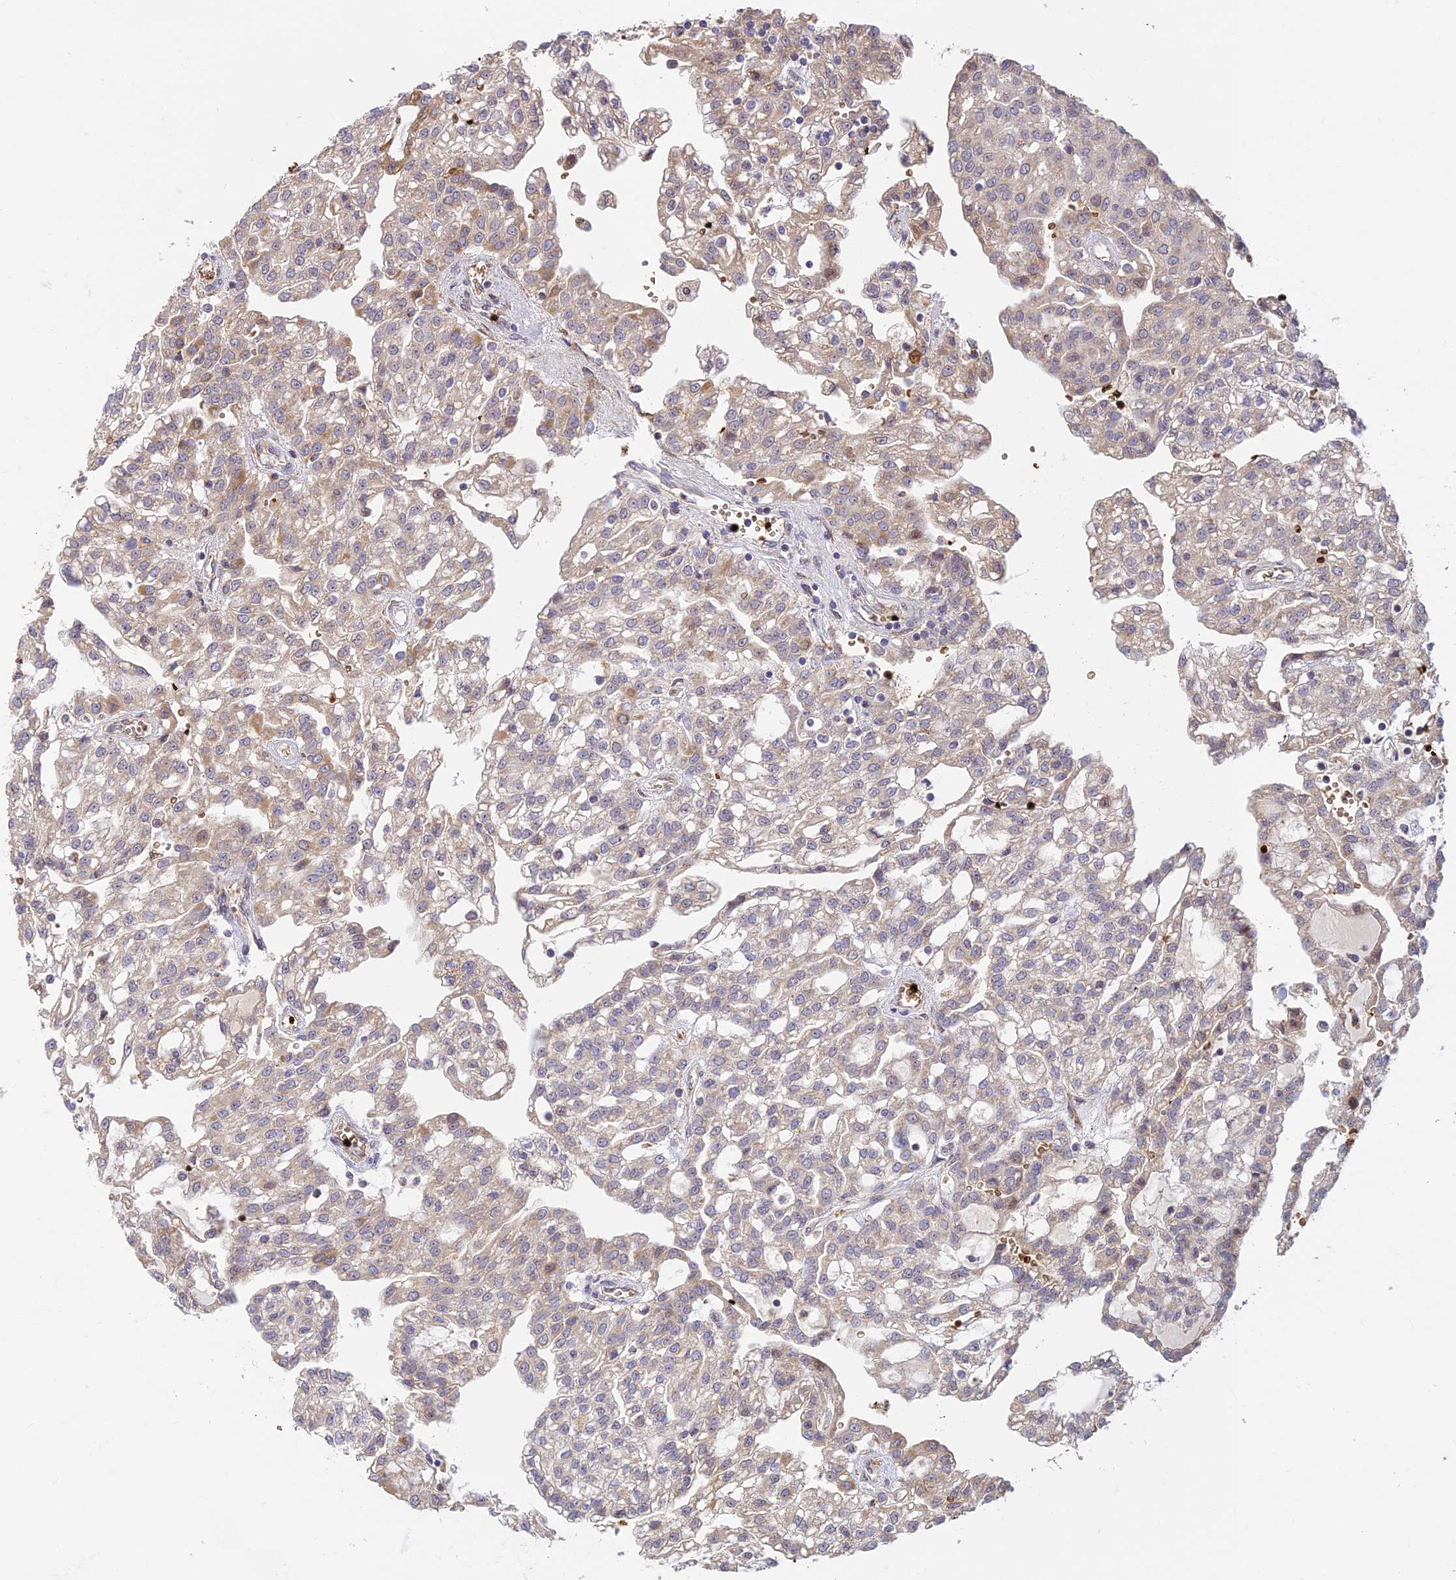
{"staining": {"intensity": "weak", "quantity": "25%-75%", "location": "cytoplasmic/membranous"}, "tissue": "renal cancer", "cell_type": "Tumor cells", "image_type": "cancer", "snomed": [{"axis": "morphology", "description": "Adenocarcinoma, NOS"}, {"axis": "topography", "description": "Kidney"}], "caption": "Immunohistochemistry (IHC) (DAB (3,3'-diaminobenzidine)) staining of human renal cancer (adenocarcinoma) displays weak cytoplasmic/membranous protein positivity in approximately 25%-75% of tumor cells.", "gene": "UFSP2", "patient": {"sex": "male", "age": 63}}